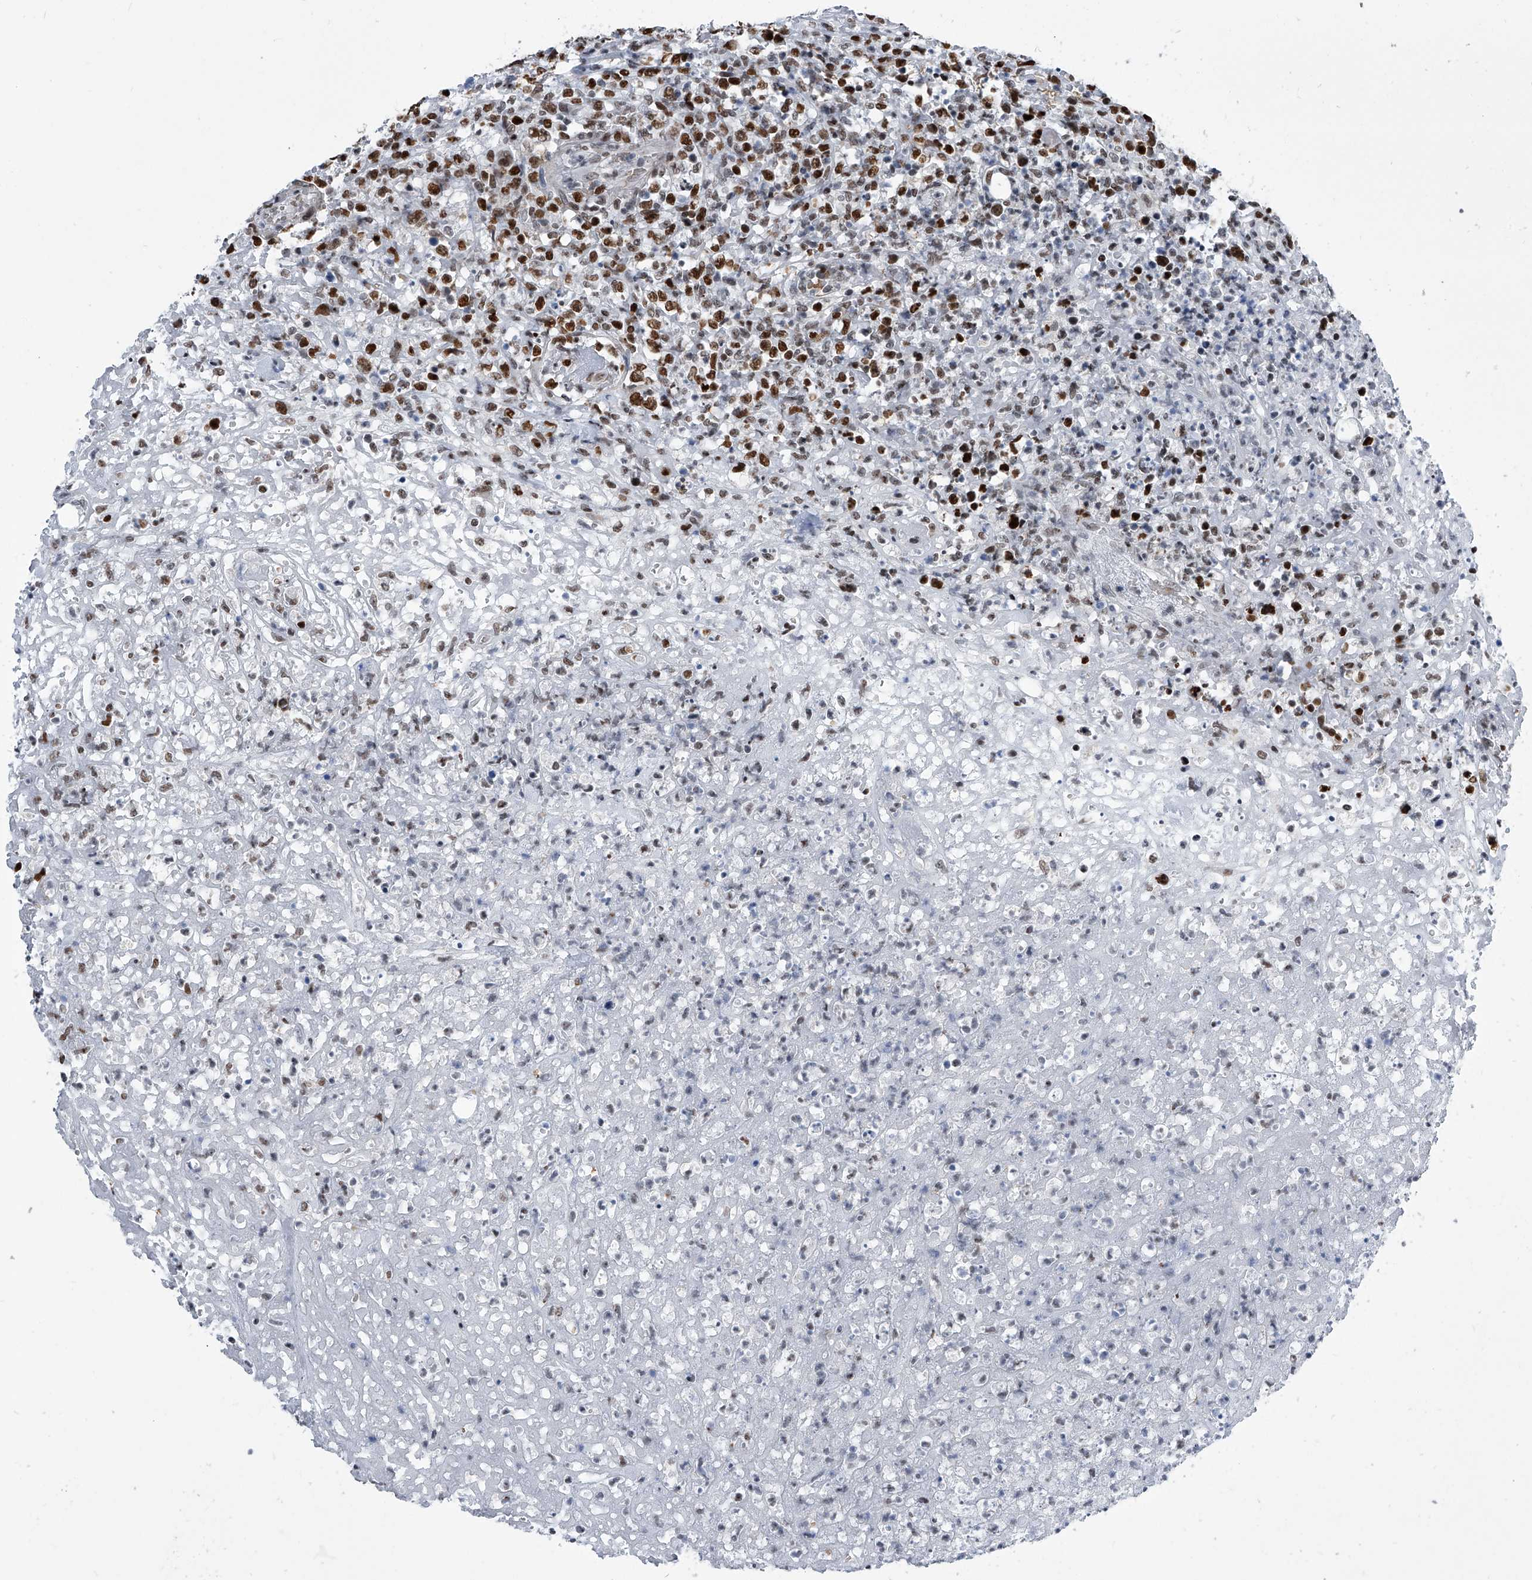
{"staining": {"intensity": "strong", "quantity": ">75%", "location": "nuclear"}, "tissue": "lymphoma", "cell_type": "Tumor cells", "image_type": "cancer", "snomed": [{"axis": "morphology", "description": "Malignant lymphoma, non-Hodgkin's type, High grade"}, {"axis": "topography", "description": "Colon"}], "caption": "A histopathology image of lymphoma stained for a protein shows strong nuclear brown staining in tumor cells. (Stains: DAB in brown, nuclei in blue, Microscopy: brightfield microscopy at high magnification).", "gene": "SIM2", "patient": {"sex": "female", "age": 53}}